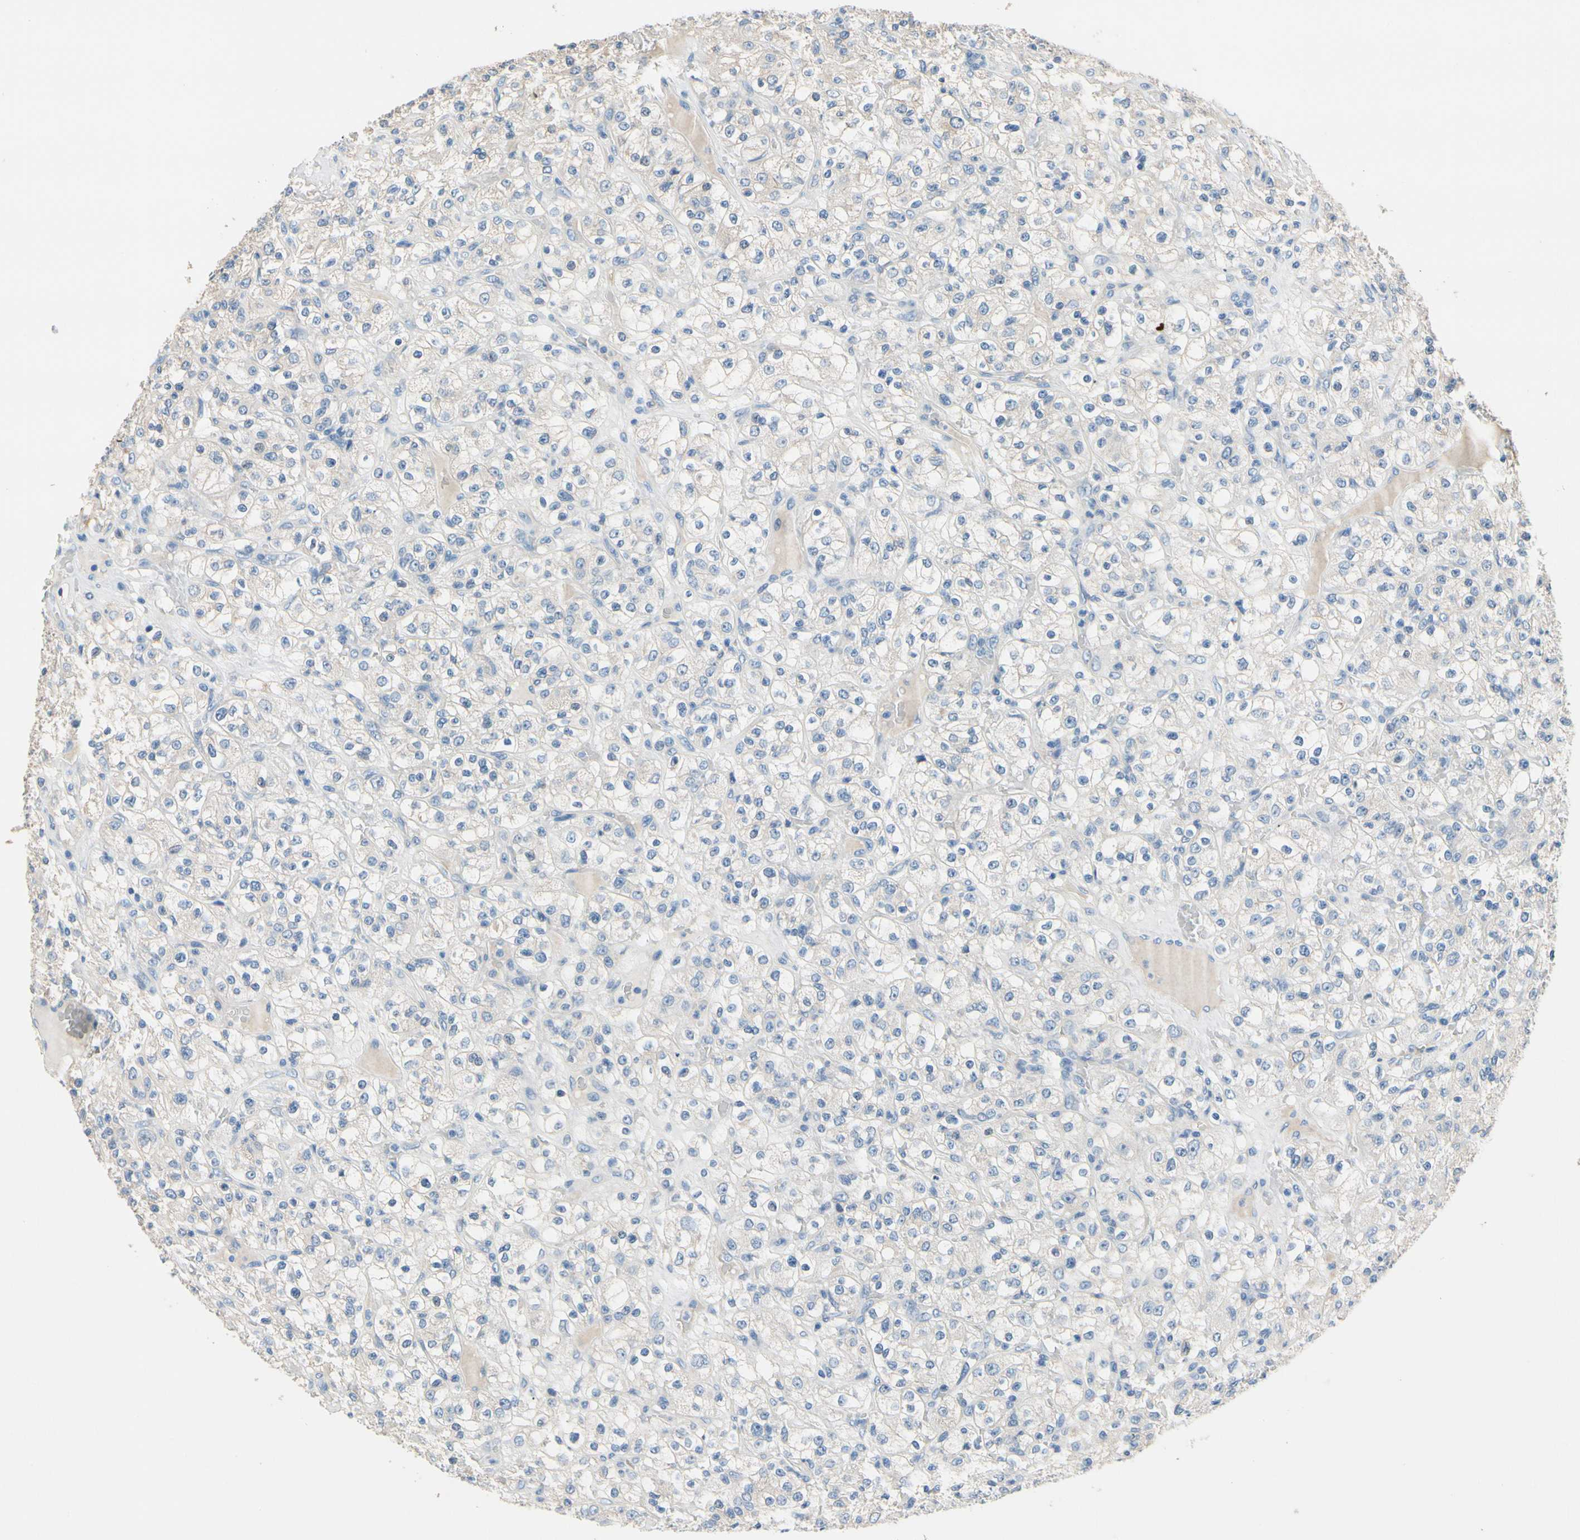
{"staining": {"intensity": "negative", "quantity": "none", "location": "none"}, "tissue": "renal cancer", "cell_type": "Tumor cells", "image_type": "cancer", "snomed": [{"axis": "morphology", "description": "Normal tissue, NOS"}, {"axis": "morphology", "description": "Adenocarcinoma, NOS"}, {"axis": "topography", "description": "Kidney"}], "caption": "Tumor cells show no significant protein positivity in renal cancer (adenocarcinoma).", "gene": "CKAP2", "patient": {"sex": "female", "age": 72}}